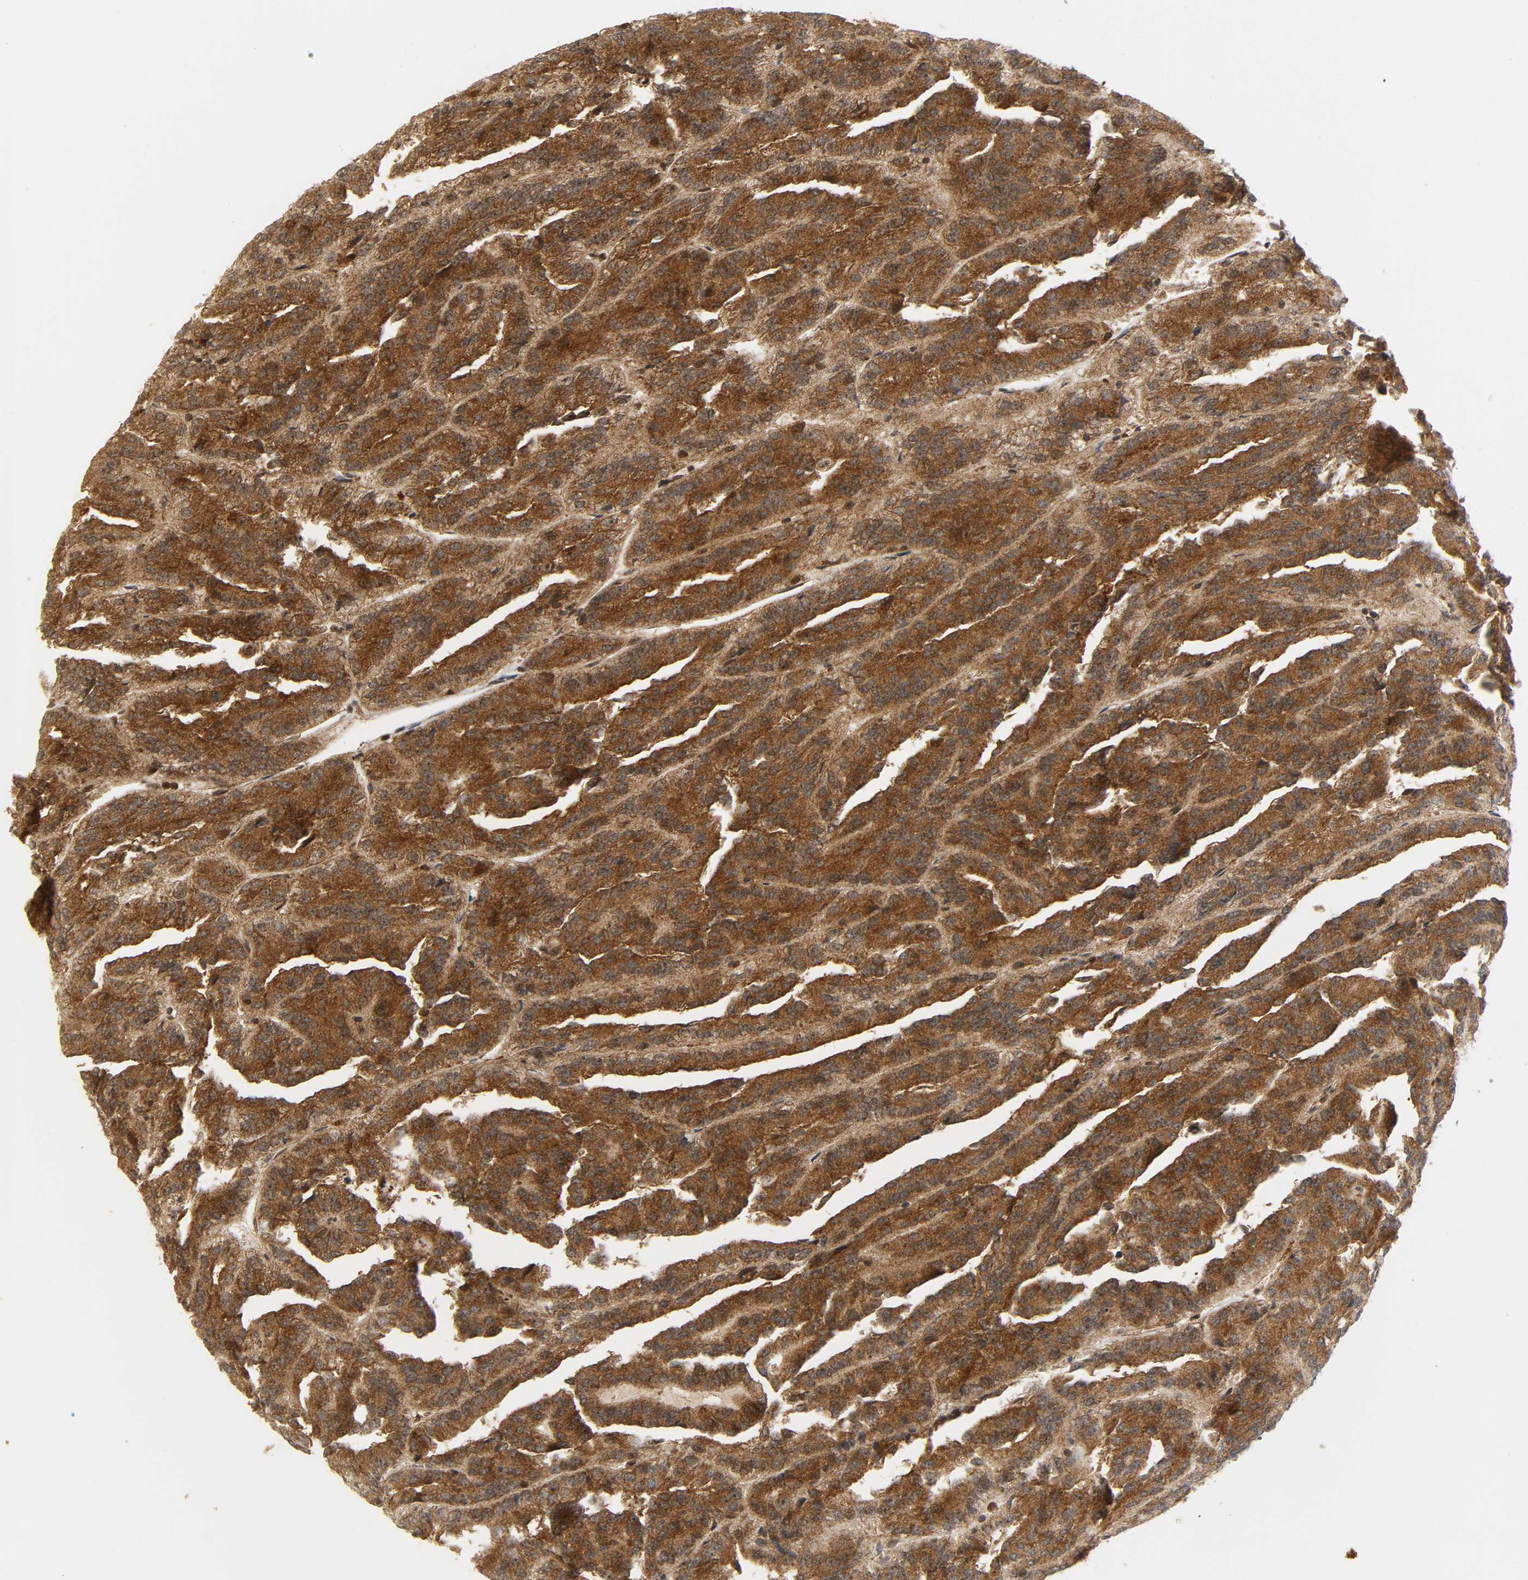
{"staining": {"intensity": "strong", "quantity": ">75%", "location": "cytoplasmic/membranous"}, "tissue": "renal cancer", "cell_type": "Tumor cells", "image_type": "cancer", "snomed": [{"axis": "morphology", "description": "Adenocarcinoma, NOS"}, {"axis": "topography", "description": "Kidney"}], "caption": "Immunohistochemistry histopathology image of human adenocarcinoma (renal) stained for a protein (brown), which exhibits high levels of strong cytoplasmic/membranous staining in approximately >75% of tumor cells.", "gene": "CHUK", "patient": {"sex": "male", "age": 46}}